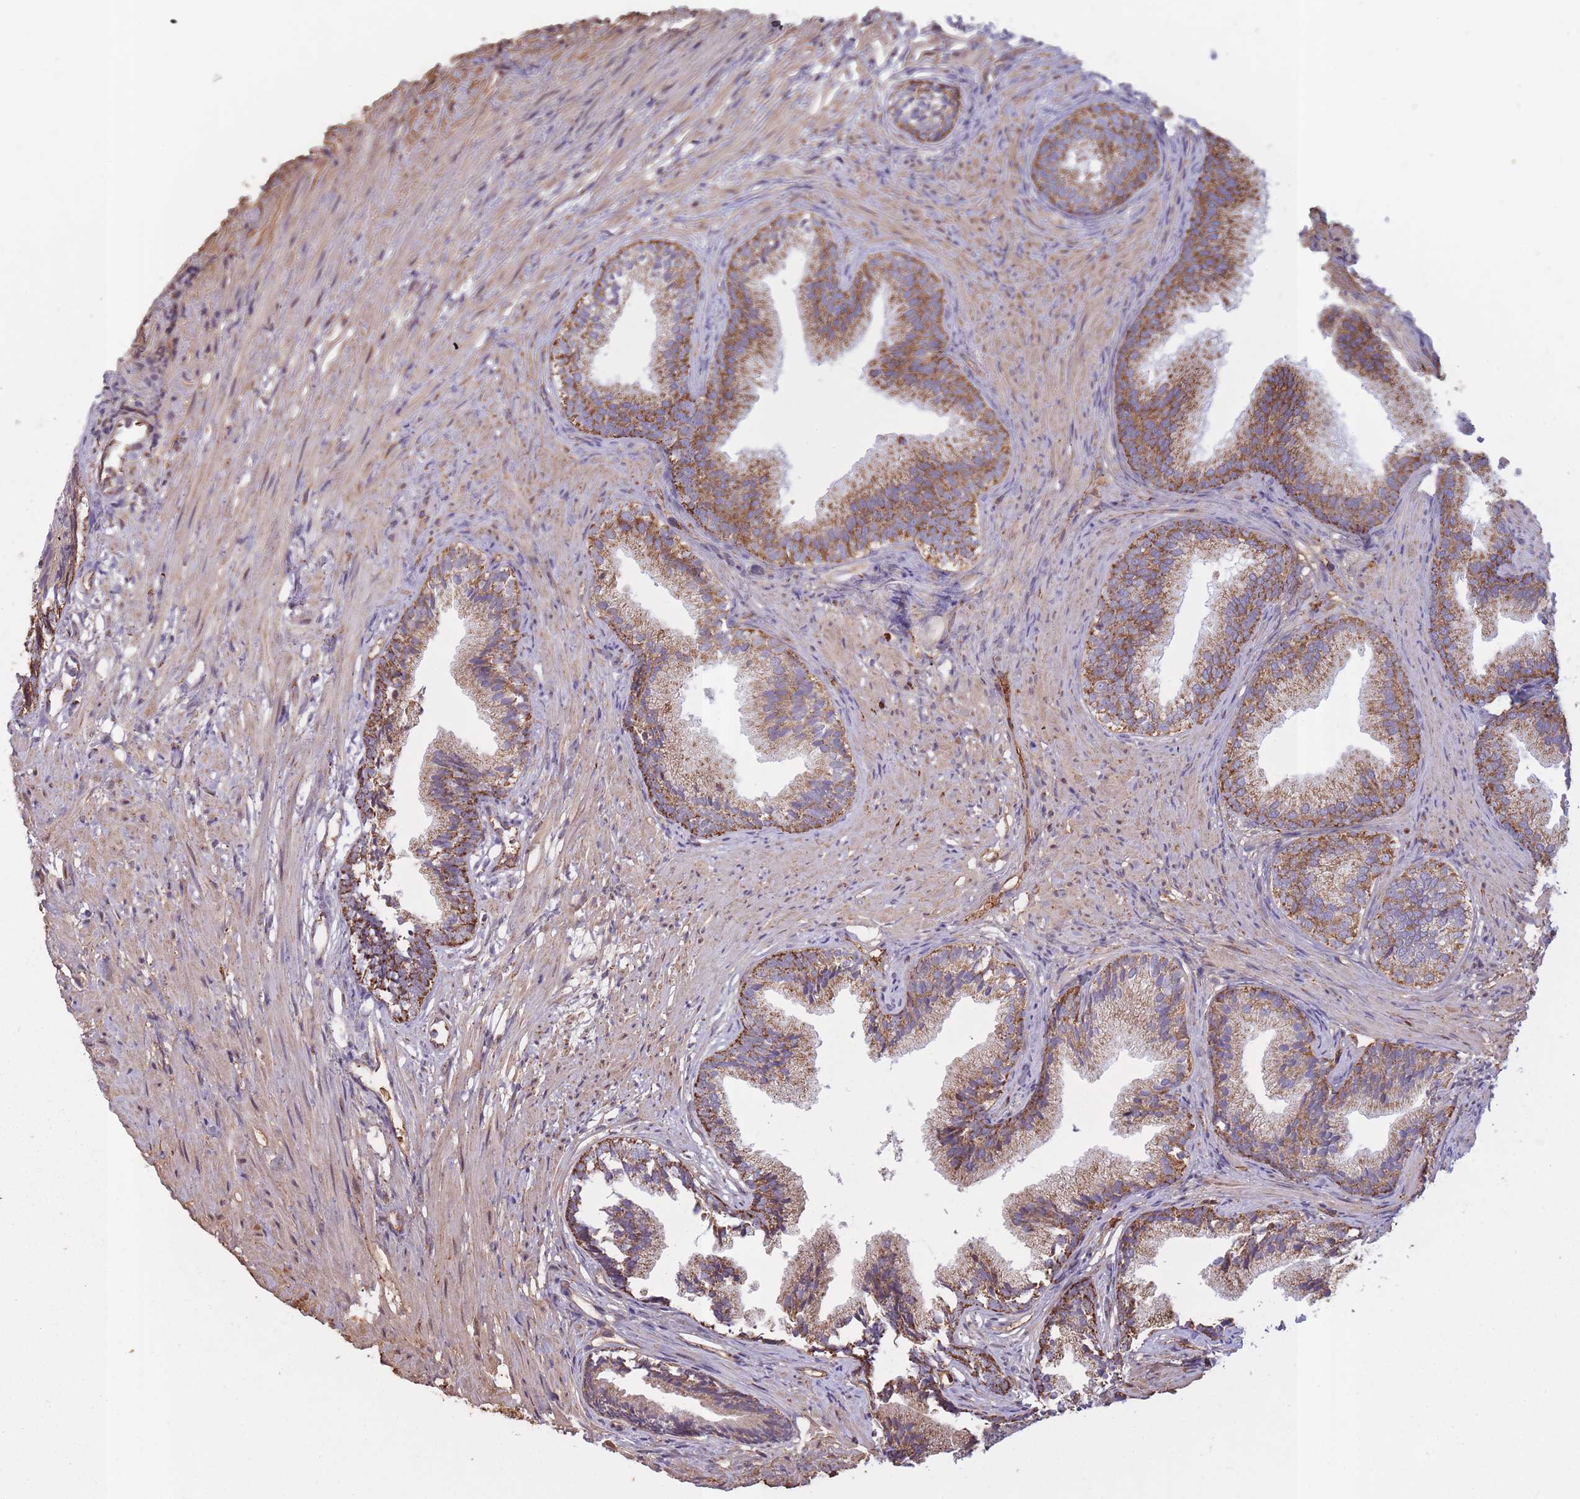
{"staining": {"intensity": "moderate", "quantity": ">75%", "location": "cytoplasmic/membranous"}, "tissue": "prostate", "cell_type": "Glandular cells", "image_type": "normal", "snomed": [{"axis": "morphology", "description": "Normal tissue, NOS"}, {"axis": "topography", "description": "Prostate"}], "caption": "The micrograph displays a brown stain indicating the presence of a protein in the cytoplasmic/membranous of glandular cells in prostate. (DAB (3,3'-diaminobenzidine) IHC with brightfield microscopy, high magnification).", "gene": "KAT2A", "patient": {"sex": "male", "age": 76}}